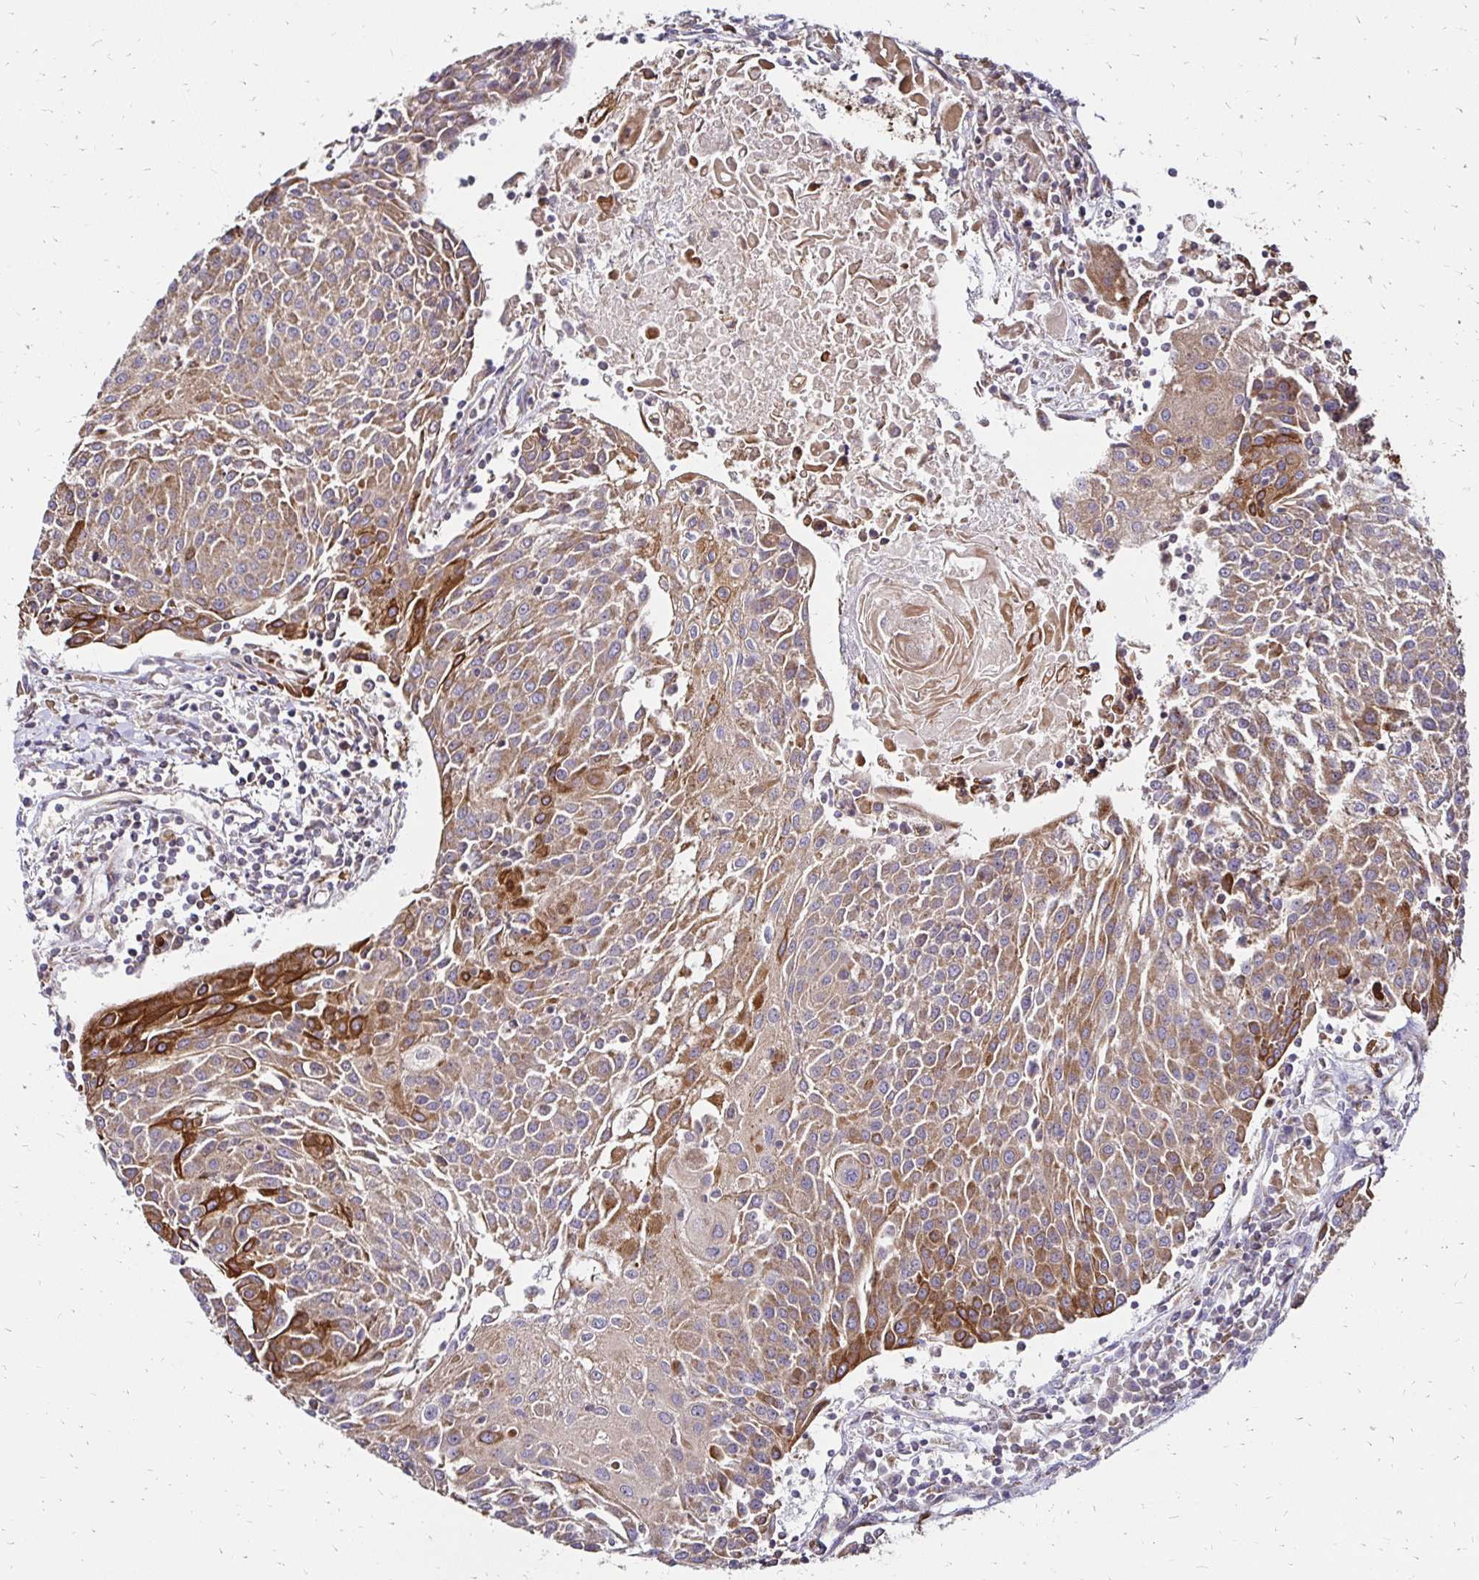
{"staining": {"intensity": "strong", "quantity": "25%-75%", "location": "cytoplasmic/membranous"}, "tissue": "urothelial cancer", "cell_type": "Tumor cells", "image_type": "cancer", "snomed": [{"axis": "morphology", "description": "Urothelial carcinoma, High grade"}, {"axis": "topography", "description": "Urinary bladder"}], "caption": "A high-resolution micrograph shows IHC staining of urothelial carcinoma (high-grade), which exhibits strong cytoplasmic/membranous expression in about 25%-75% of tumor cells.", "gene": "ZW10", "patient": {"sex": "female", "age": 85}}